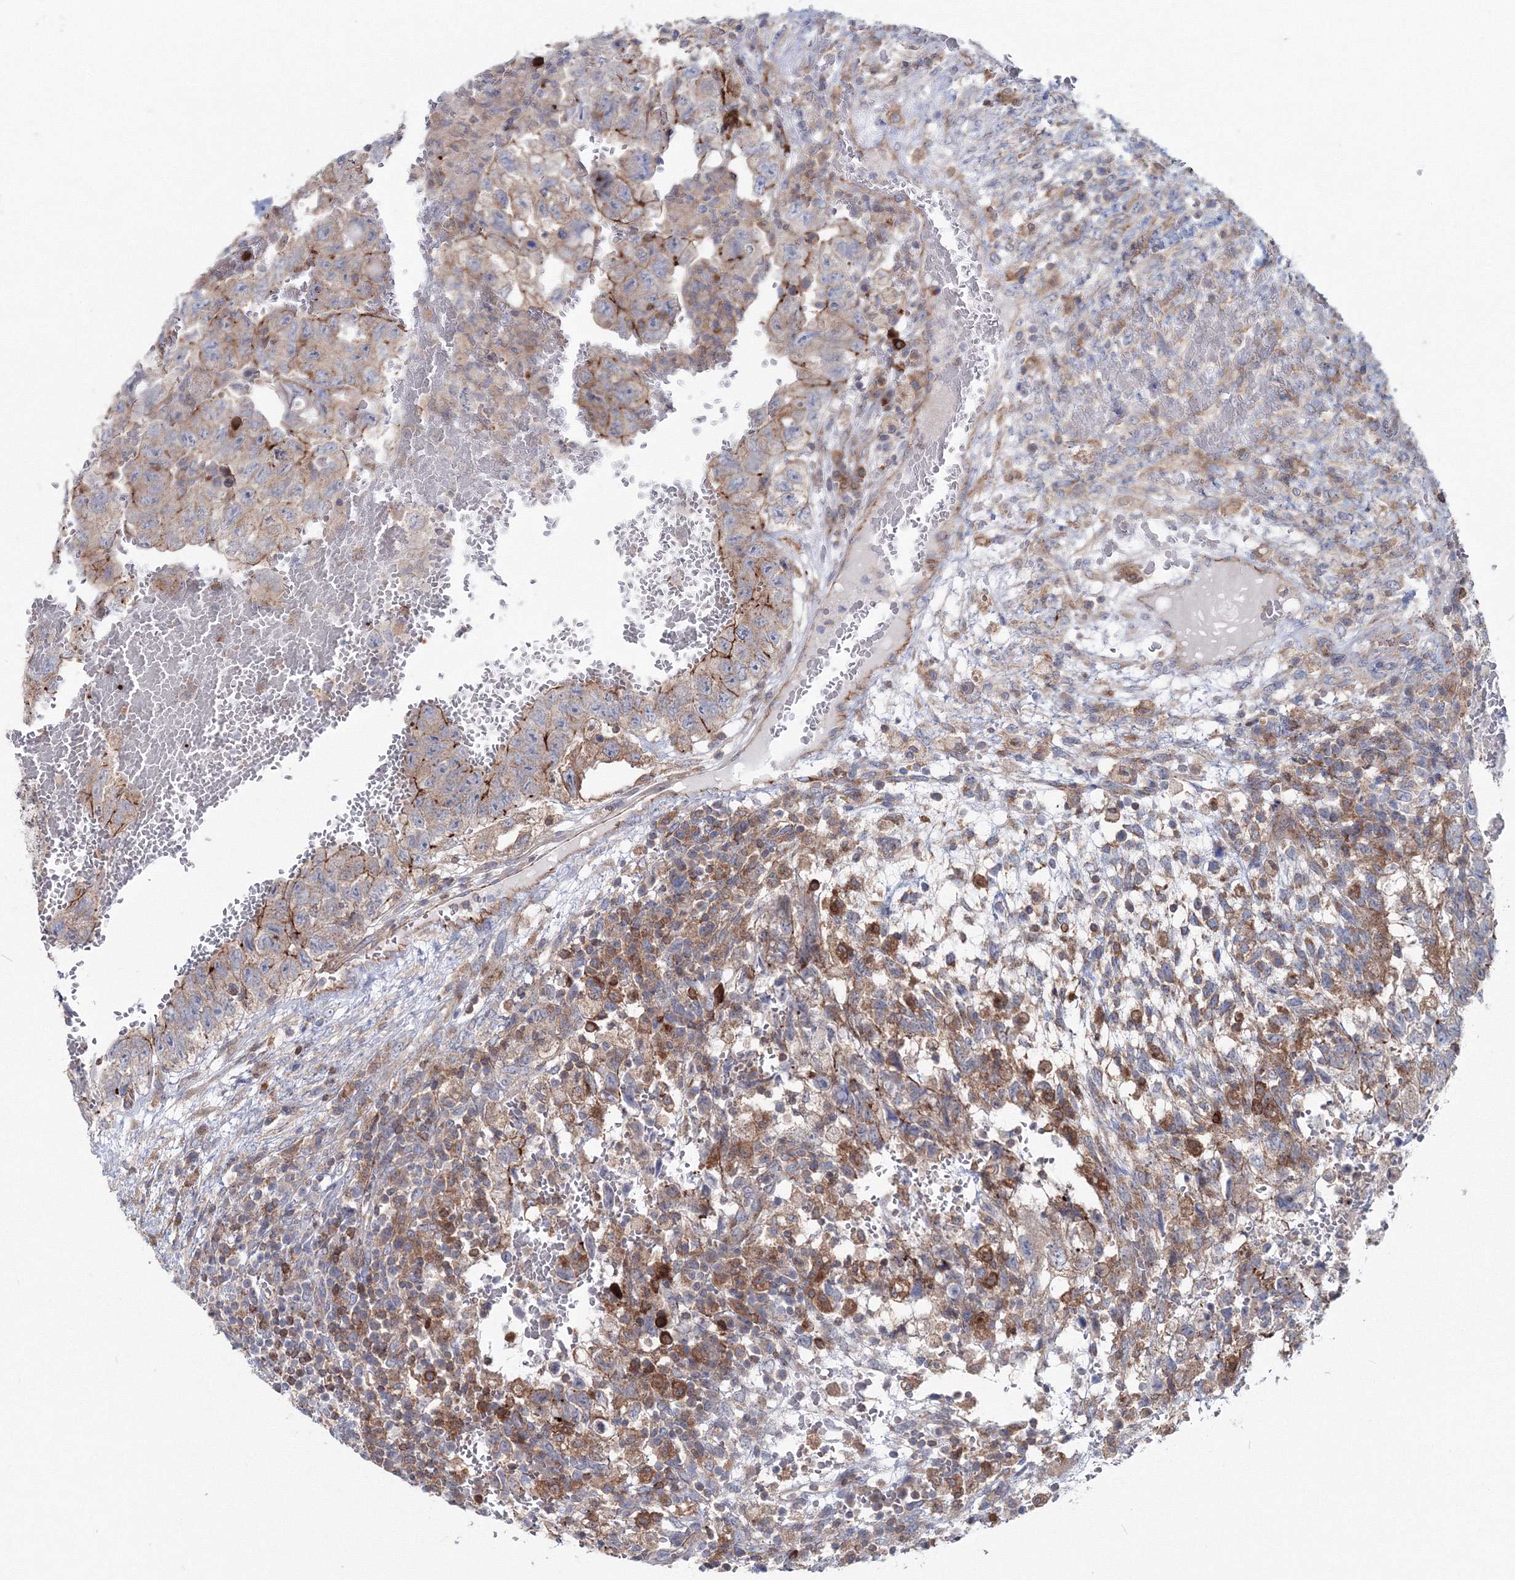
{"staining": {"intensity": "moderate", "quantity": "<25%", "location": "cytoplasmic/membranous"}, "tissue": "testis cancer", "cell_type": "Tumor cells", "image_type": "cancer", "snomed": [{"axis": "morphology", "description": "Carcinoma, Embryonal, NOS"}, {"axis": "topography", "description": "Testis"}], "caption": "An immunohistochemistry image of neoplastic tissue is shown. Protein staining in brown shows moderate cytoplasmic/membranous positivity in embryonal carcinoma (testis) within tumor cells. (Brightfield microscopy of DAB IHC at high magnification).", "gene": "GGA2", "patient": {"sex": "male", "age": 36}}